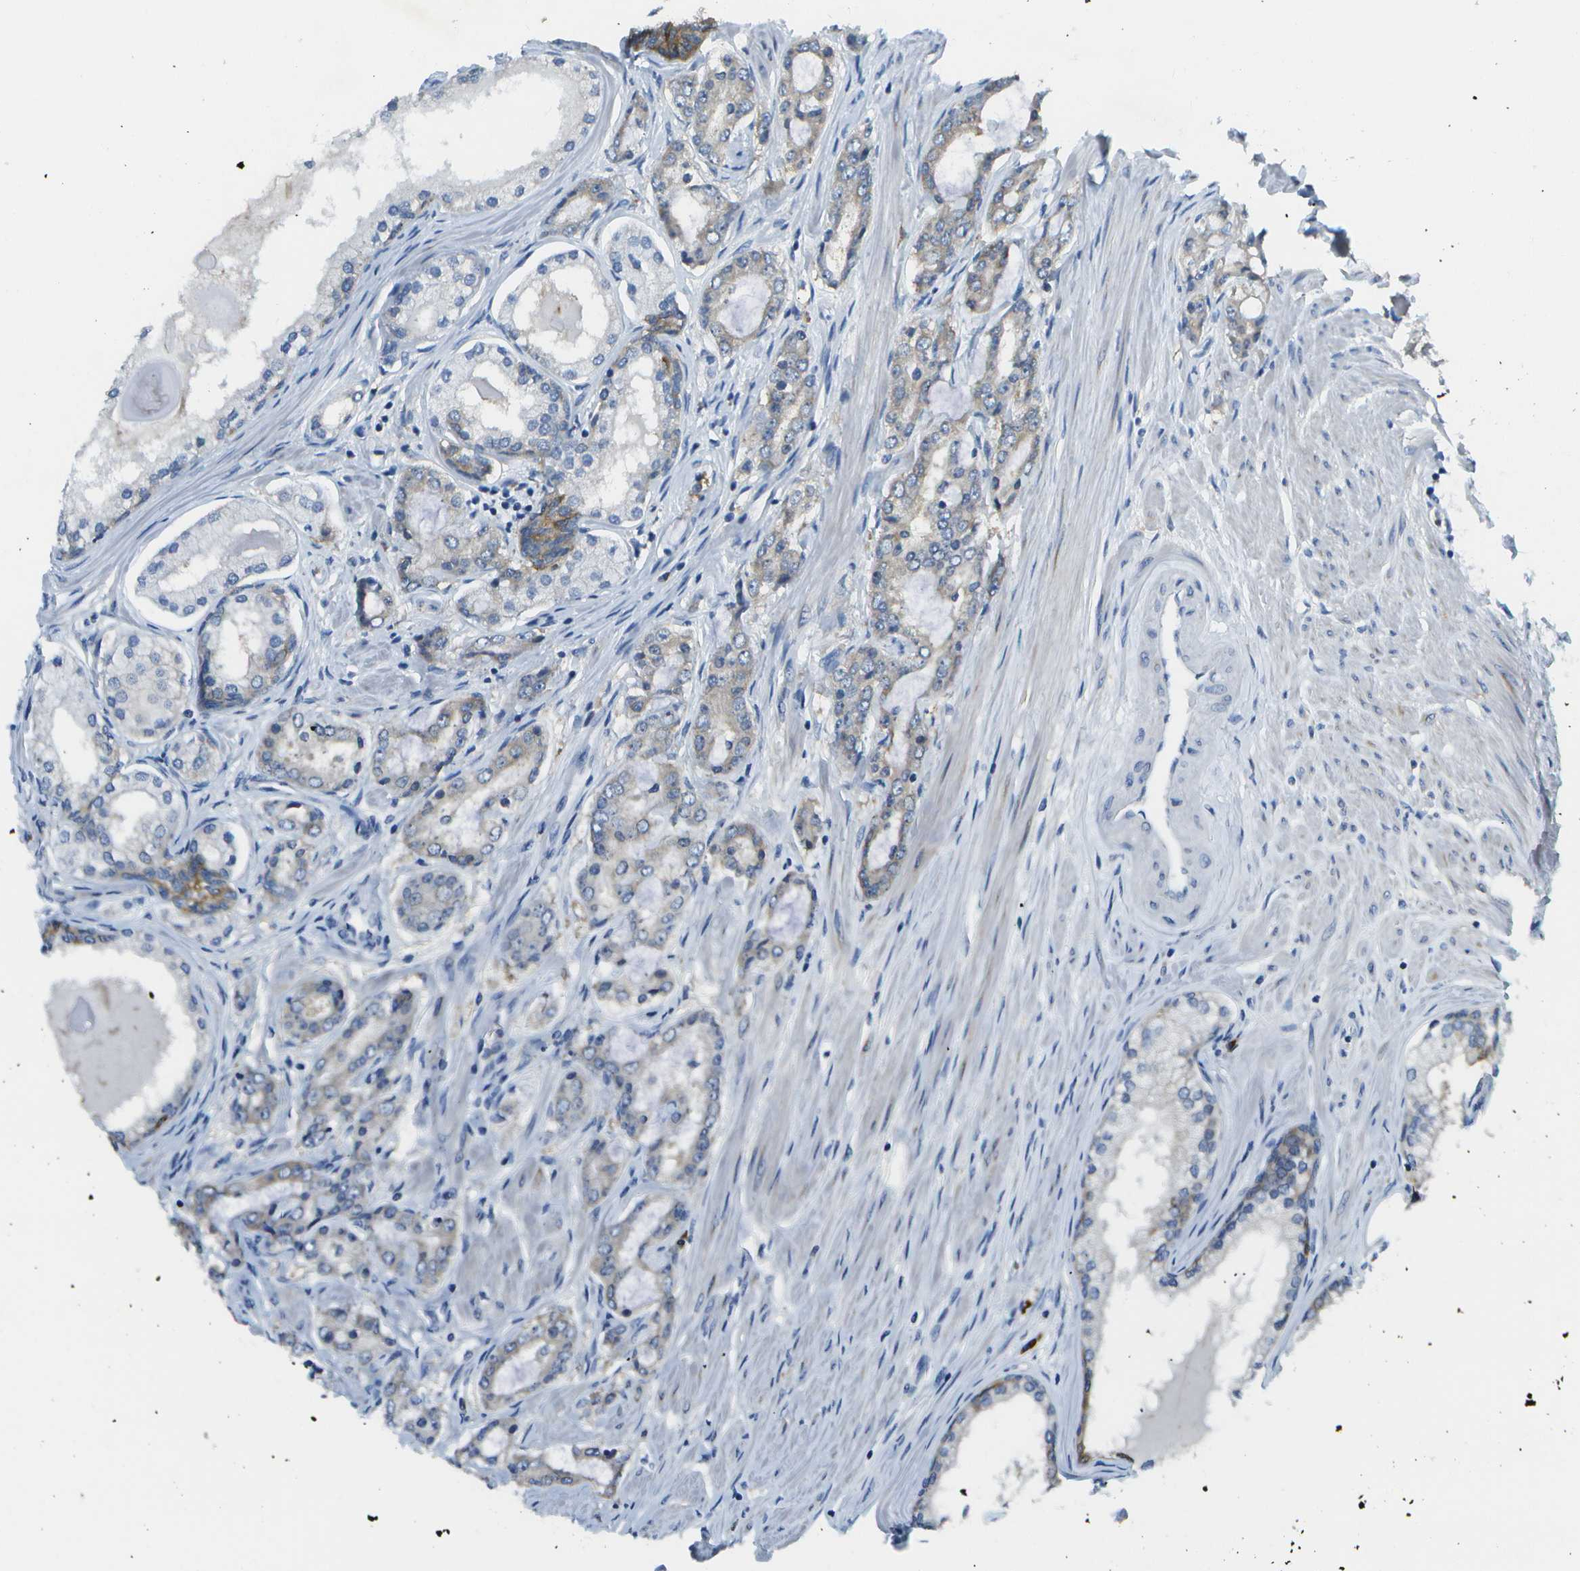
{"staining": {"intensity": "weak", "quantity": "<25%", "location": "cytoplasmic/membranous"}, "tissue": "prostate cancer", "cell_type": "Tumor cells", "image_type": "cancer", "snomed": [{"axis": "morphology", "description": "Adenocarcinoma, Low grade"}, {"axis": "topography", "description": "Prostate"}], "caption": "A histopathology image of prostate cancer (adenocarcinoma (low-grade)) stained for a protein shows no brown staining in tumor cells.", "gene": "WNK2", "patient": {"sex": "male", "age": 63}}